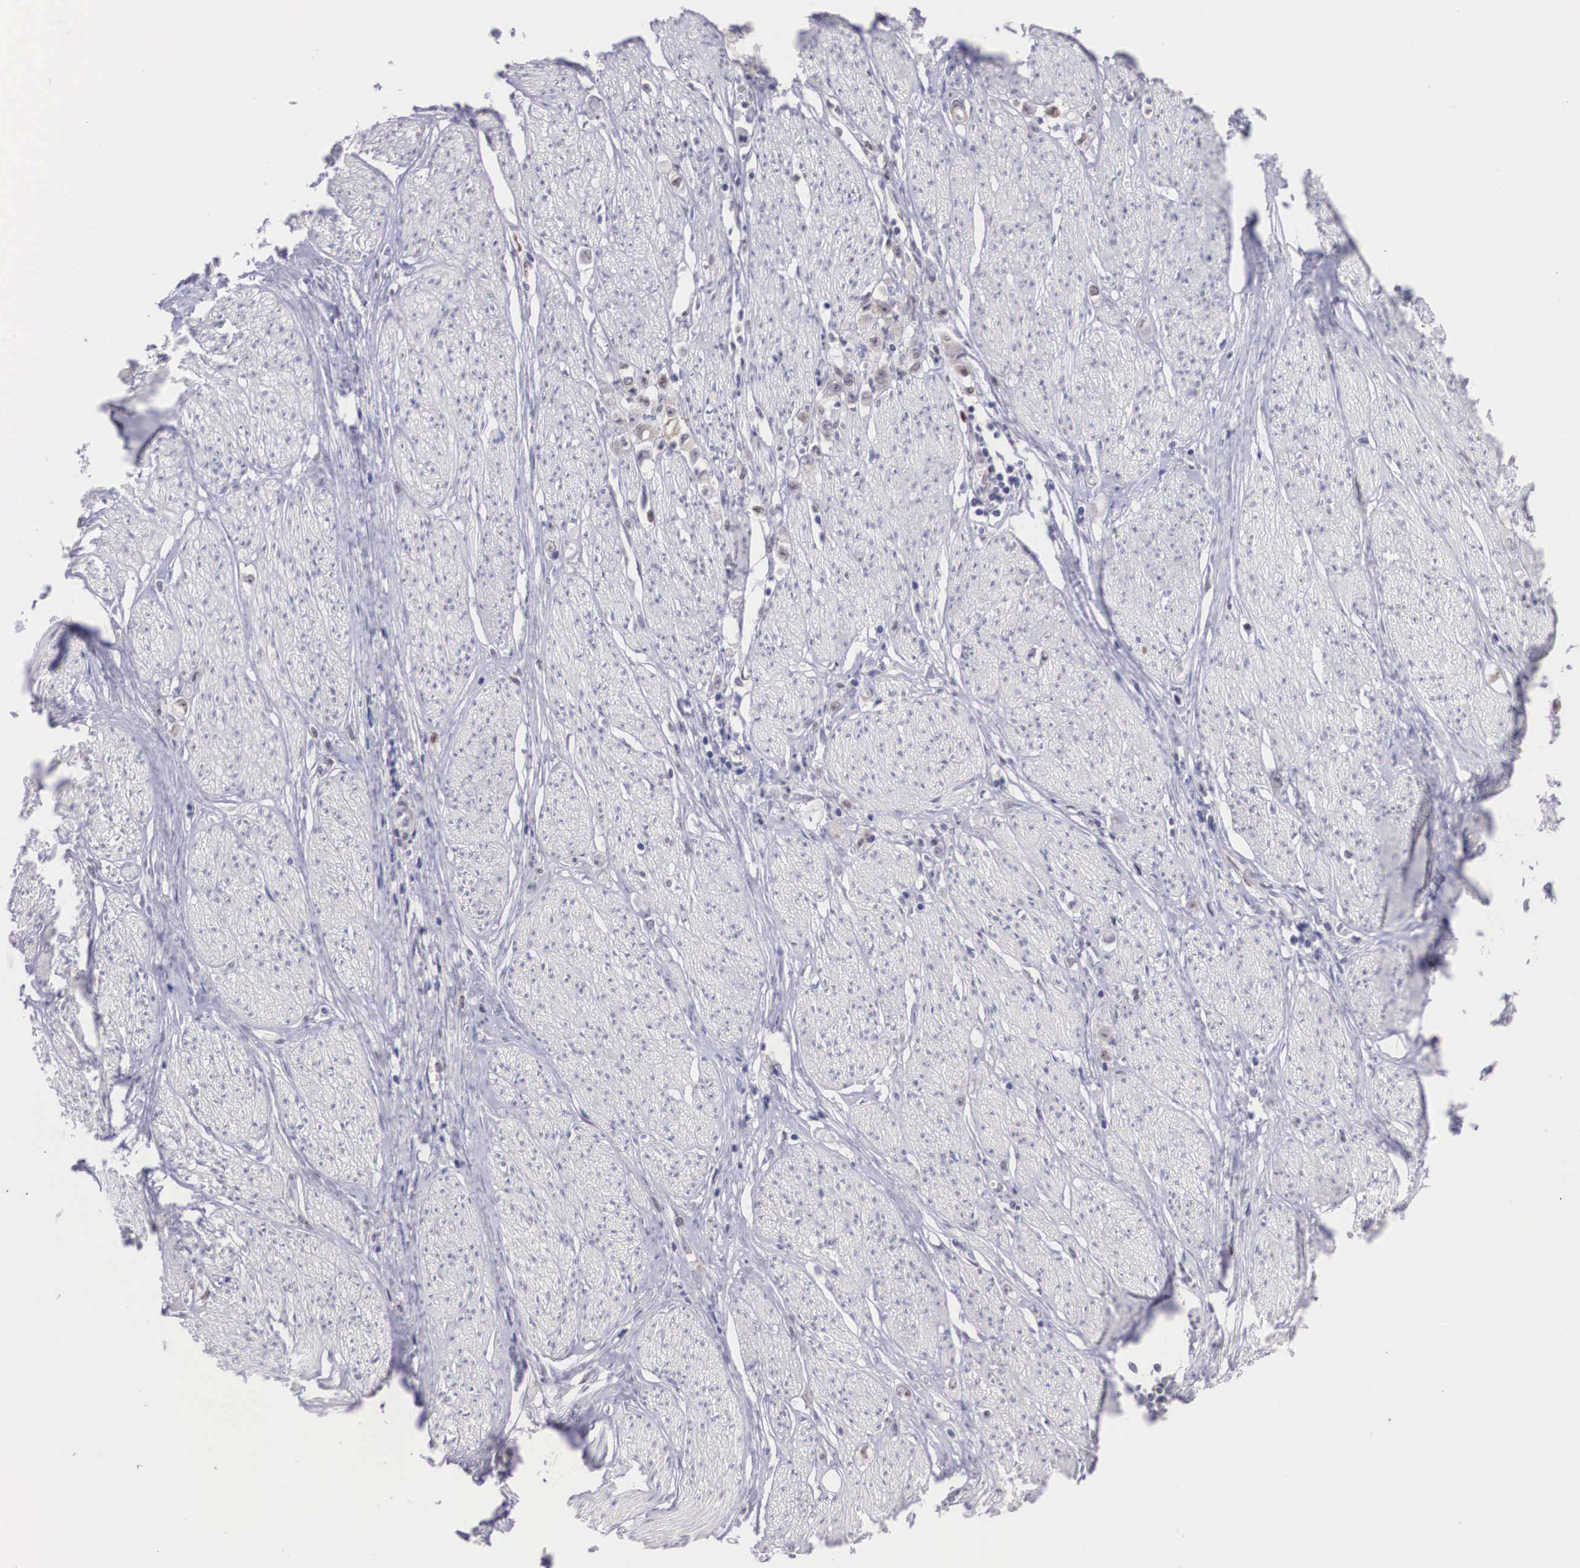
{"staining": {"intensity": "weak", "quantity": "<25%", "location": "nuclear"}, "tissue": "stomach cancer", "cell_type": "Tumor cells", "image_type": "cancer", "snomed": [{"axis": "morphology", "description": "Adenocarcinoma, NOS"}, {"axis": "topography", "description": "Stomach"}], "caption": "DAB (3,3'-diaminobenzidine) immunohistochemical staining of human stomach adenocarcinoma shows no significant positivity in tumor cells.", "gene": "ETV6", "patient": {"sex": "male", "age": 72}}